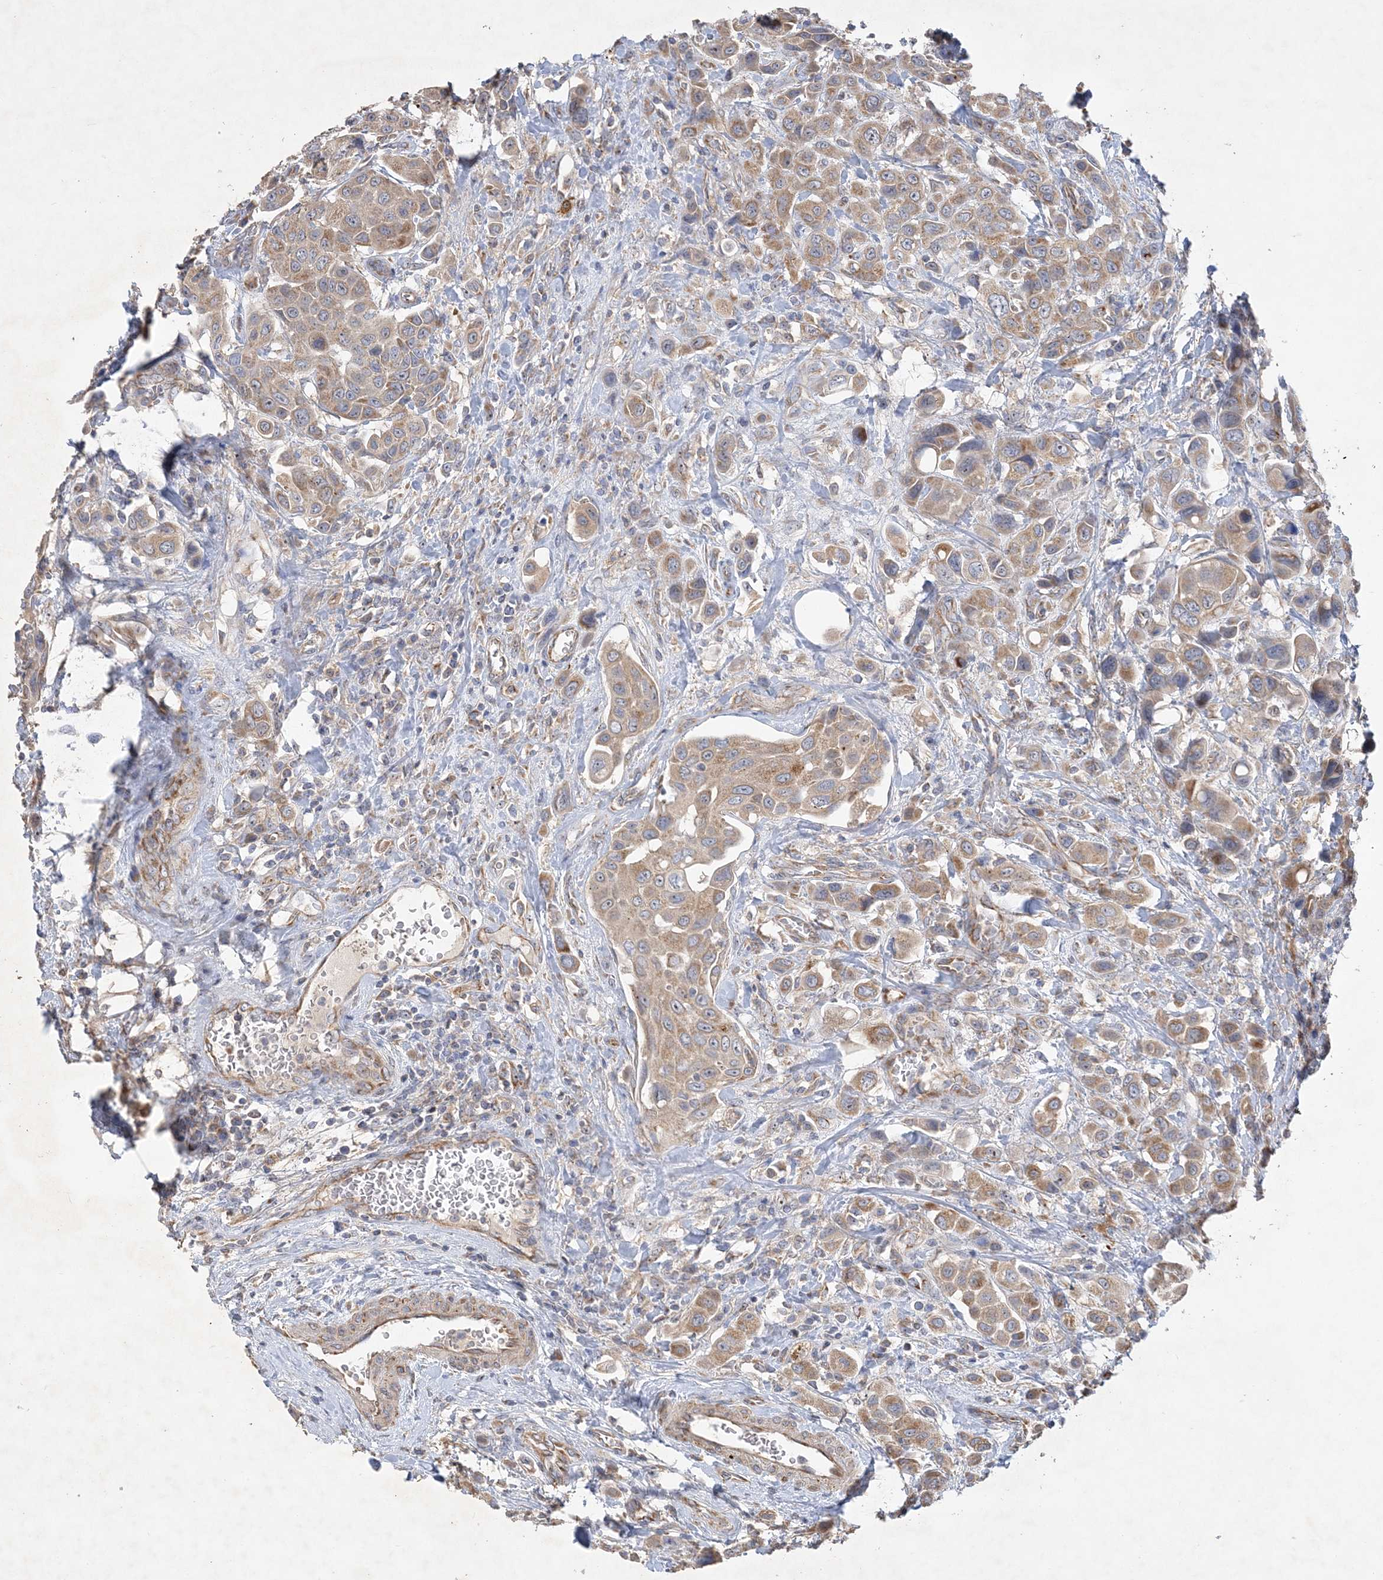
{"staining": {"intensity": "weak", "quantity": ">75%", "location": "cytoplasmic/membranous"}, "tissue": "urothelial cancer", "cell_type": "Tumor cells", "image_type": "cancer", "snomed": [{"axis": "morphology", "description": "Urothelial carcinoma, High grade"}, {"axis": "topography", "description": "Urinary bladder"}], "caption": "Immunohistochemical staining of human urothelial cancer demonstrates low levels of weak cytoplasmic/membranous protein expression in approximately >75% of tumor cells.", "gene": "FEZ2", "patient": {"sex": "male", "age": 50}}